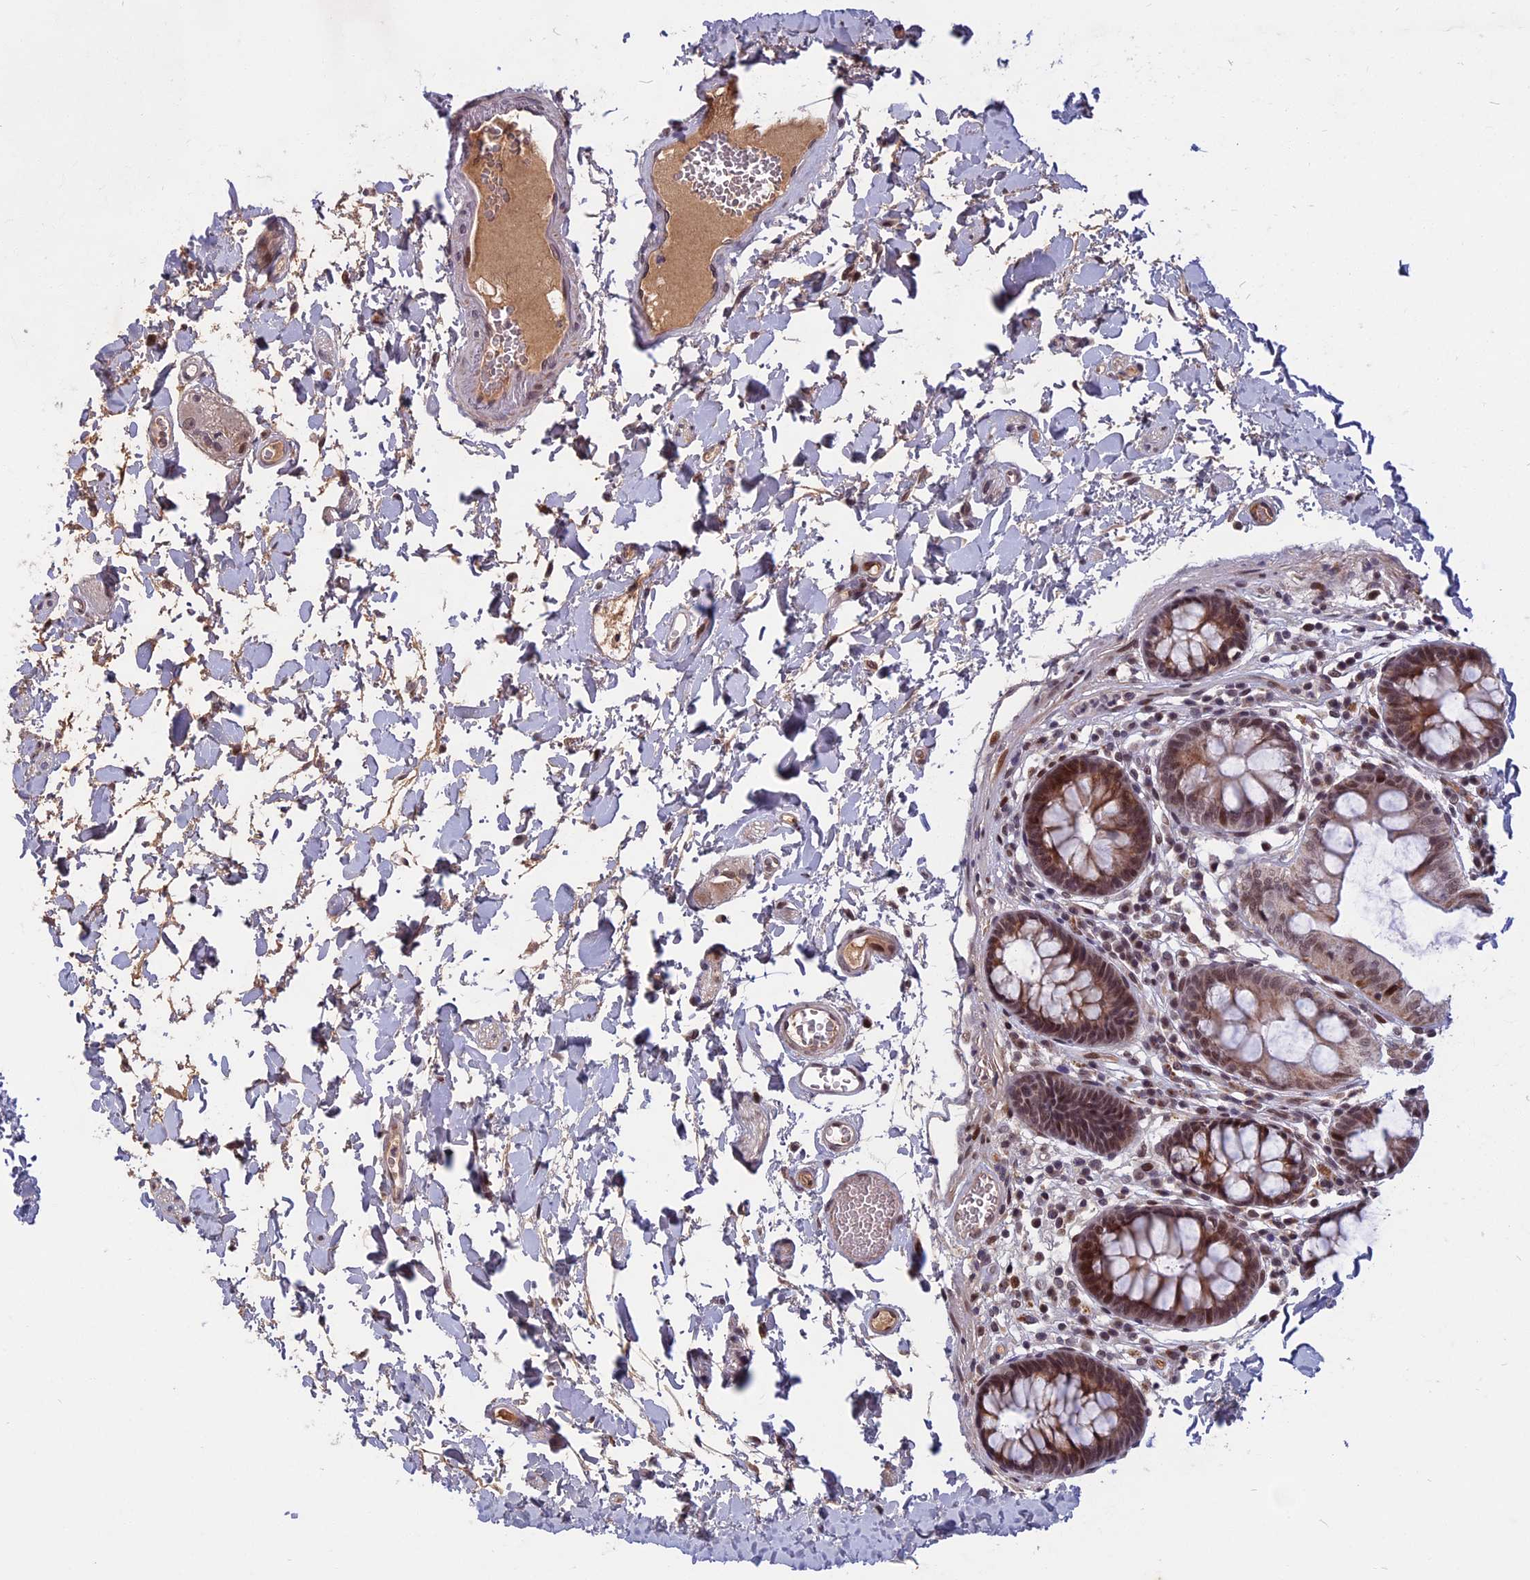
{"staining": {"intensity": "moderate", "quantity": "<25%", "location": "cytoplasmic/membranous,nuclear"}, "tissue": "colon", "cell_type": "Endothelial cells", "image_type": "normal", "snomed": [{"axis": "morphology", "description": "Normal tissue, NOS"}, {"axis": "topography", "description": "Colon"}], "caption": "IHC (DAB) staining of benign colon demonstrates moderate cytoplasmic/membranous,nuclear protein expression in about <25% of endothelial cells. Using DAB (3,3'-diaminobenzidine) (brown) and hematoxylin (blue) stains, captured at high magnification using brightfield microscopy.", "gene": "CDC7", "patient": {"sex": "male", "age": 84}}